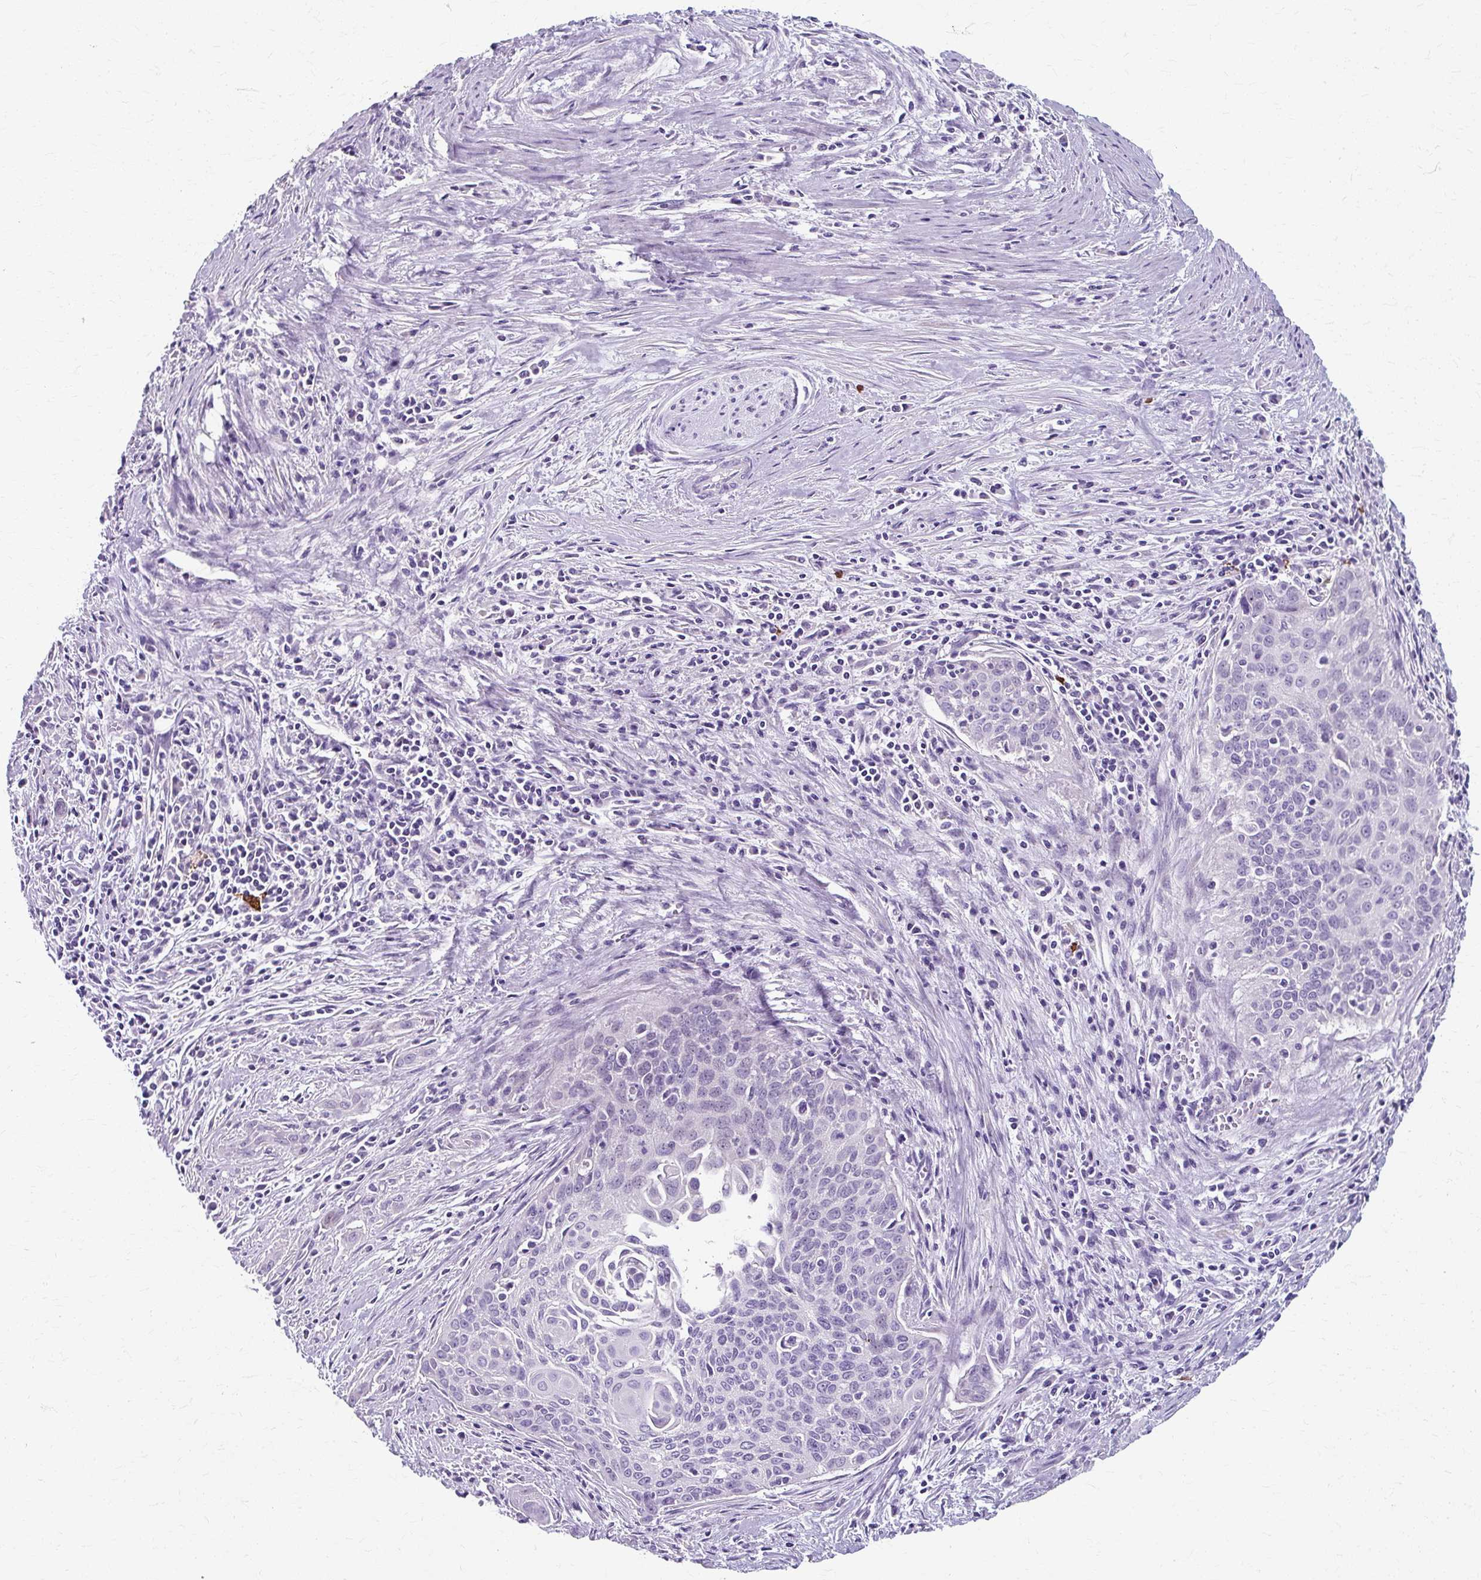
{"staining": {"intensity": "negative", "quantity": "none", "location": "none"}, "tissue": "cervical cancer", "cell_type": "Tumor cells", "image_type": "cancer", "snomed": [{"axis": "morphology", "description": "Squamous cell carcinoma, NOS"}, {"axis": "topography", "description": "Cervix"}], "caption": "Cervical cancer was stained to show a protein in brown. There is no significant expression in tumor cells.", "gene": "ZNF555", "patient": {"sex": "female", "age": 55}}